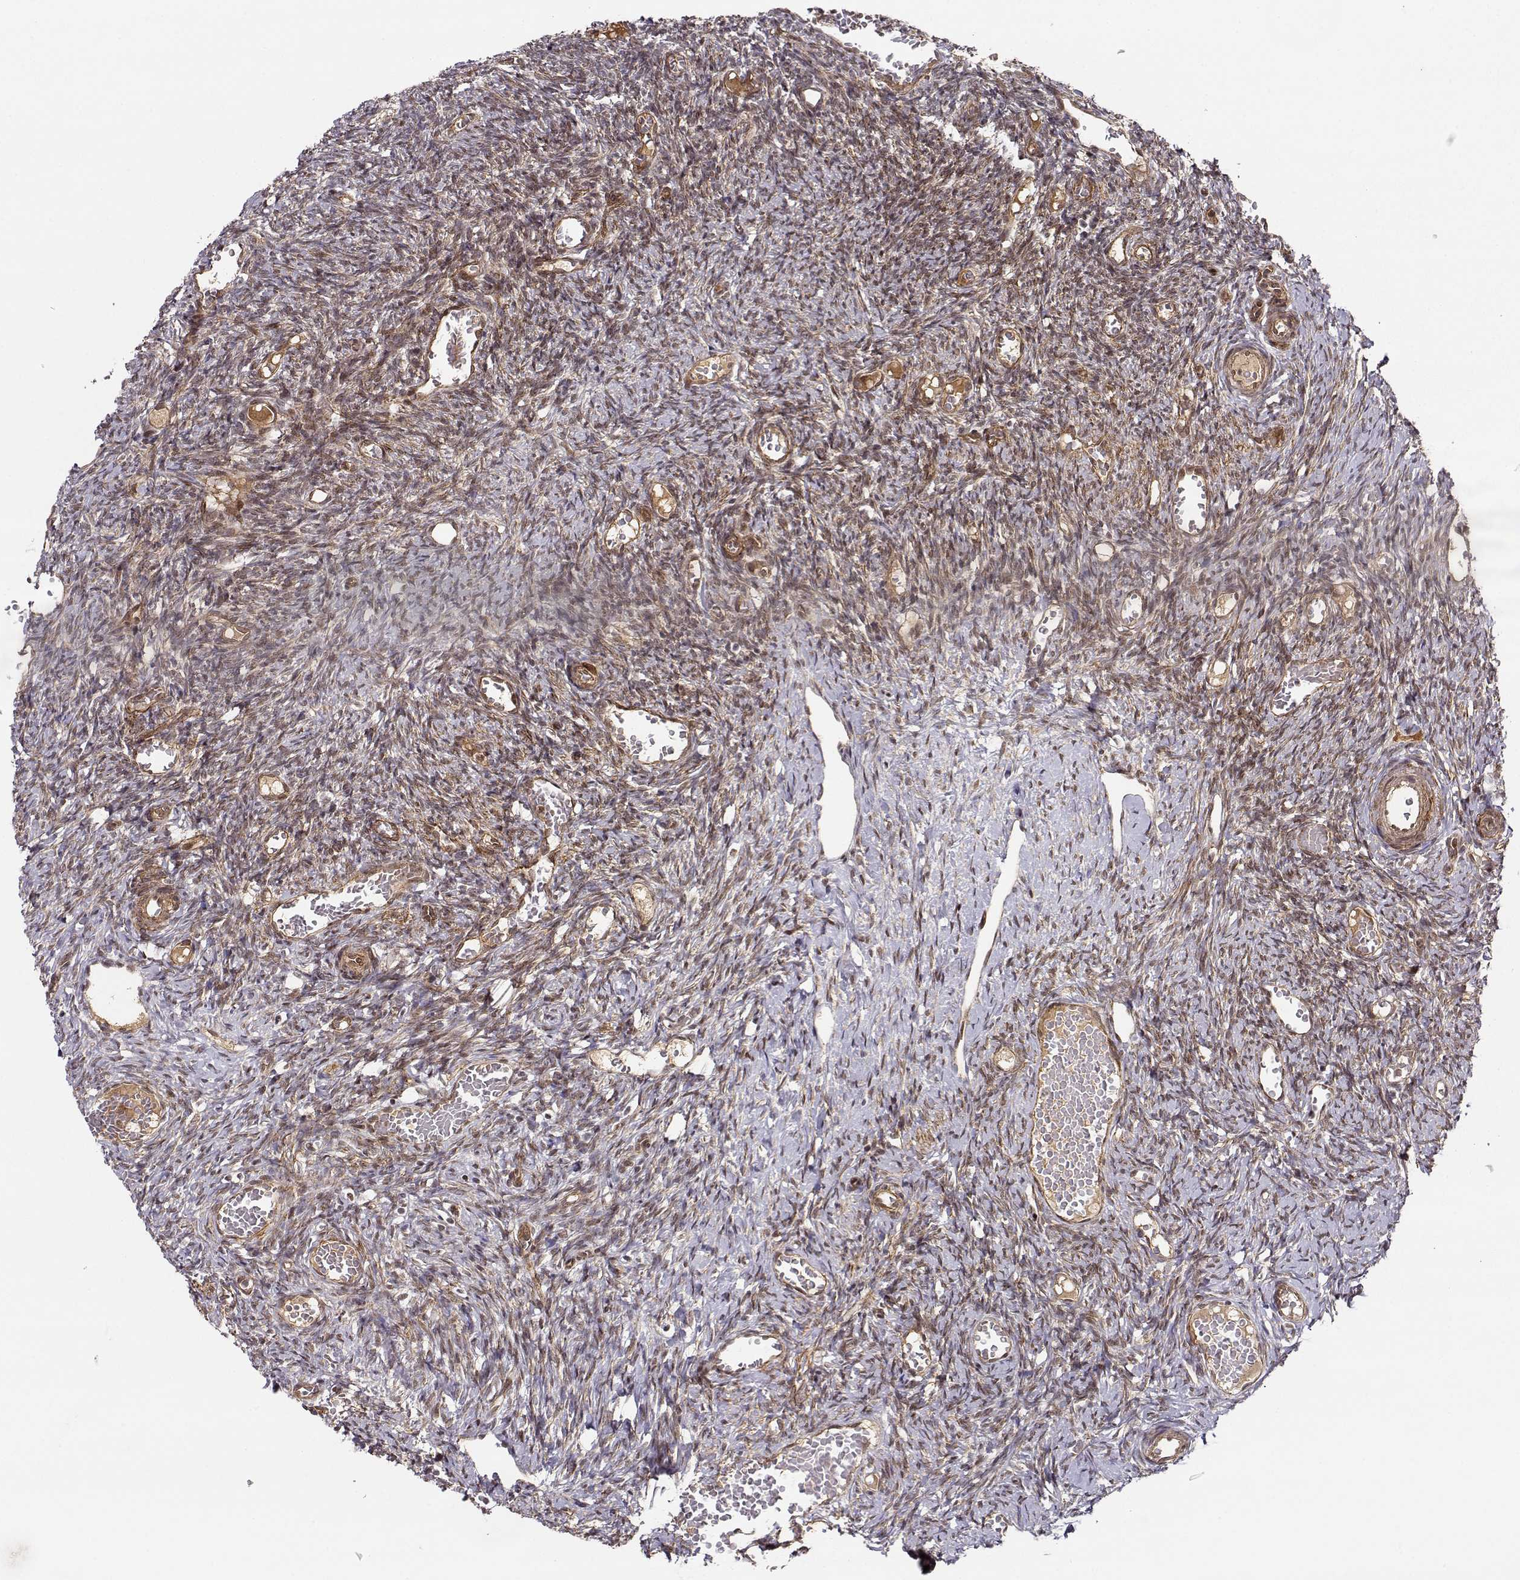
{"staining": {"intensity": "moderate", "quantity": "25%-75%", "location": "nuclear"}, "tissue": "ovary", "cell_type": "Ovarian stroma cells", "image_type": "normal", "snomed": [{"axis": "morphology", "description": "Normal tissue, NOS"}, {"axis": "topography", "description": "Ovary"}], "caption": "Human ovary stained for a protein (brown) reveals moderate nuclear positive positivity in about 25%-75% of ovarian stroma cells.", "gene": "CIR1", "patient": {"sex": "female", "age": 39}}